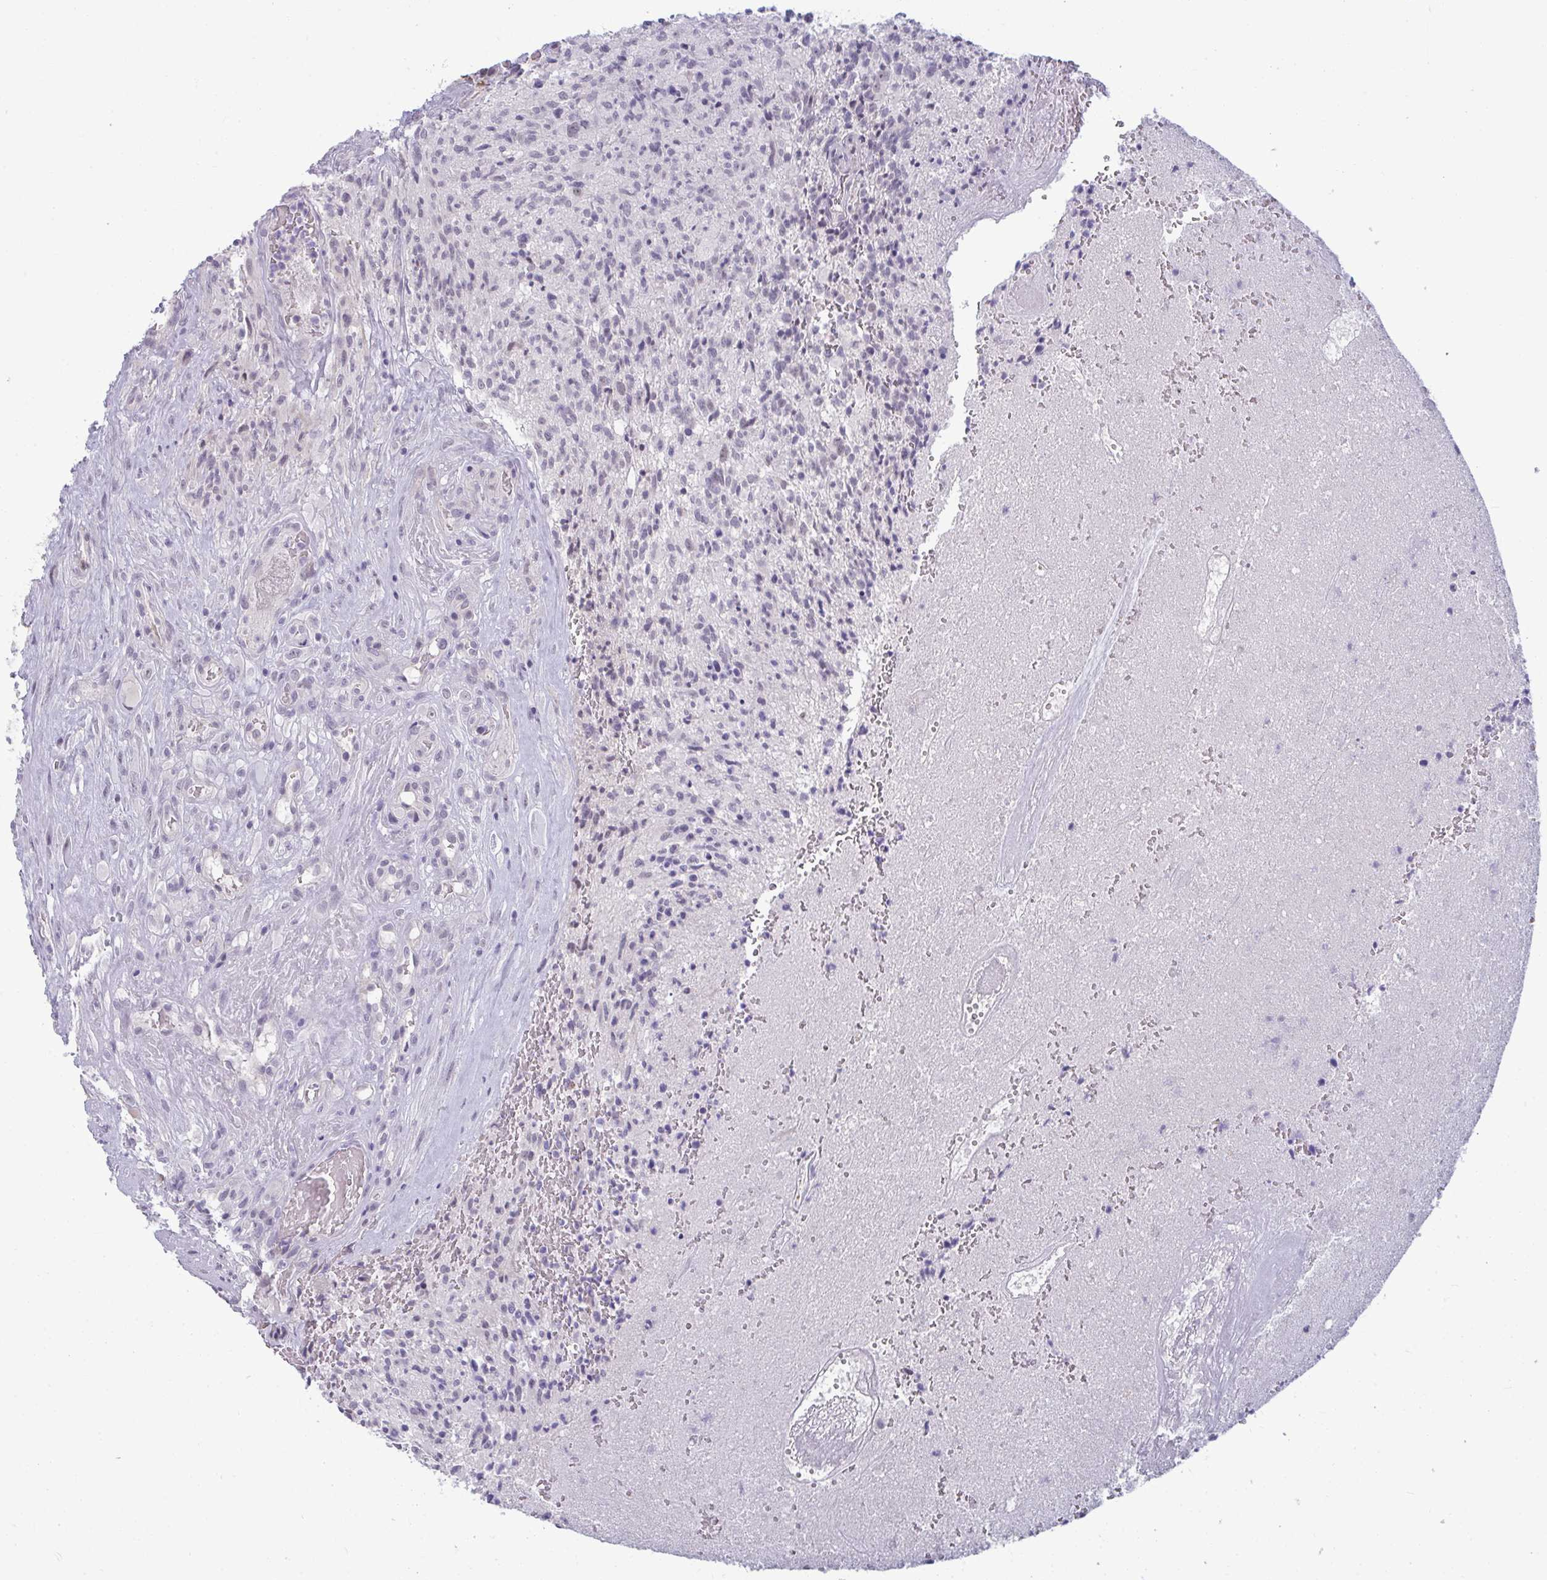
{"staining": {"intensity": "negative", "quantity": "none", "location": "none"}, "tissue": "glioma", "cell_type": "Tumor cells", "image_type": "cancer", "snomed": [{"axis": "morphology", "description": "Glioma, malignant, High grade"}, {"axis": "topography", "description": "Brain"}], "caption": "IHC image of neoplastic tissue: human glioma stained with DAB (3,3'-diaminobenzidine) displays no significant protein expression in tumor cells.", "gene": "RNASEH1", "patient": {"sex": "male", "age": 36}}